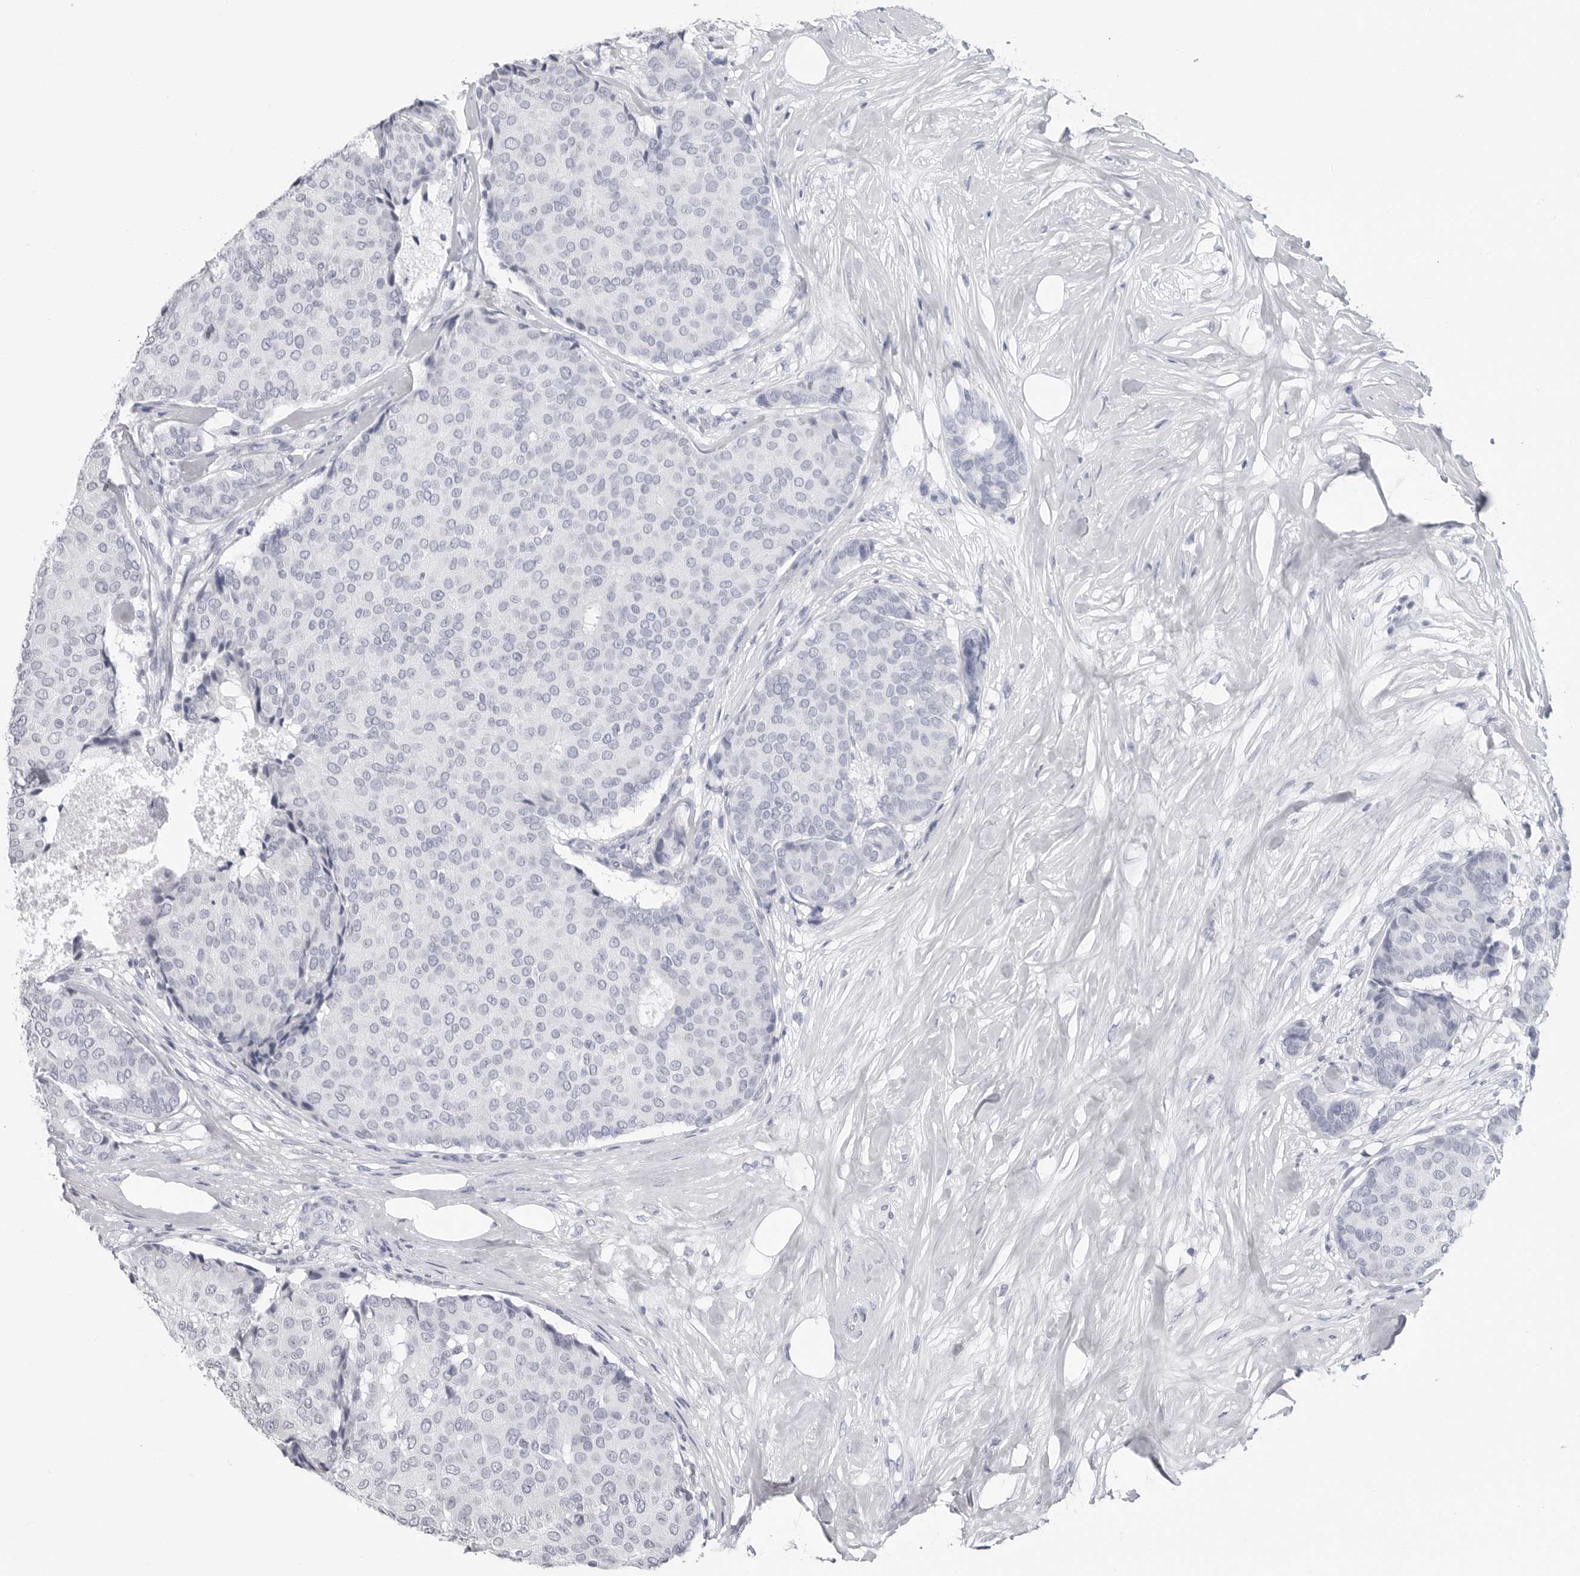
{"staining": {"intensity": "negative", "quantity": "none", "location": "none"}, "tissue": "breast cancer", "cell_type": "Tumor cells", "image_type": "cancer", "snomed": [{"axis": "morphology", "description": "Duct carcinoma"}, {"axis": "topography", "description": "Breast"}], "caption": "Breast cancer was stained to show a protein in brown. There is no significant staining in tumor cells.", "gene": "CSH1", "patient": {"sex": "female", "age": 75}}